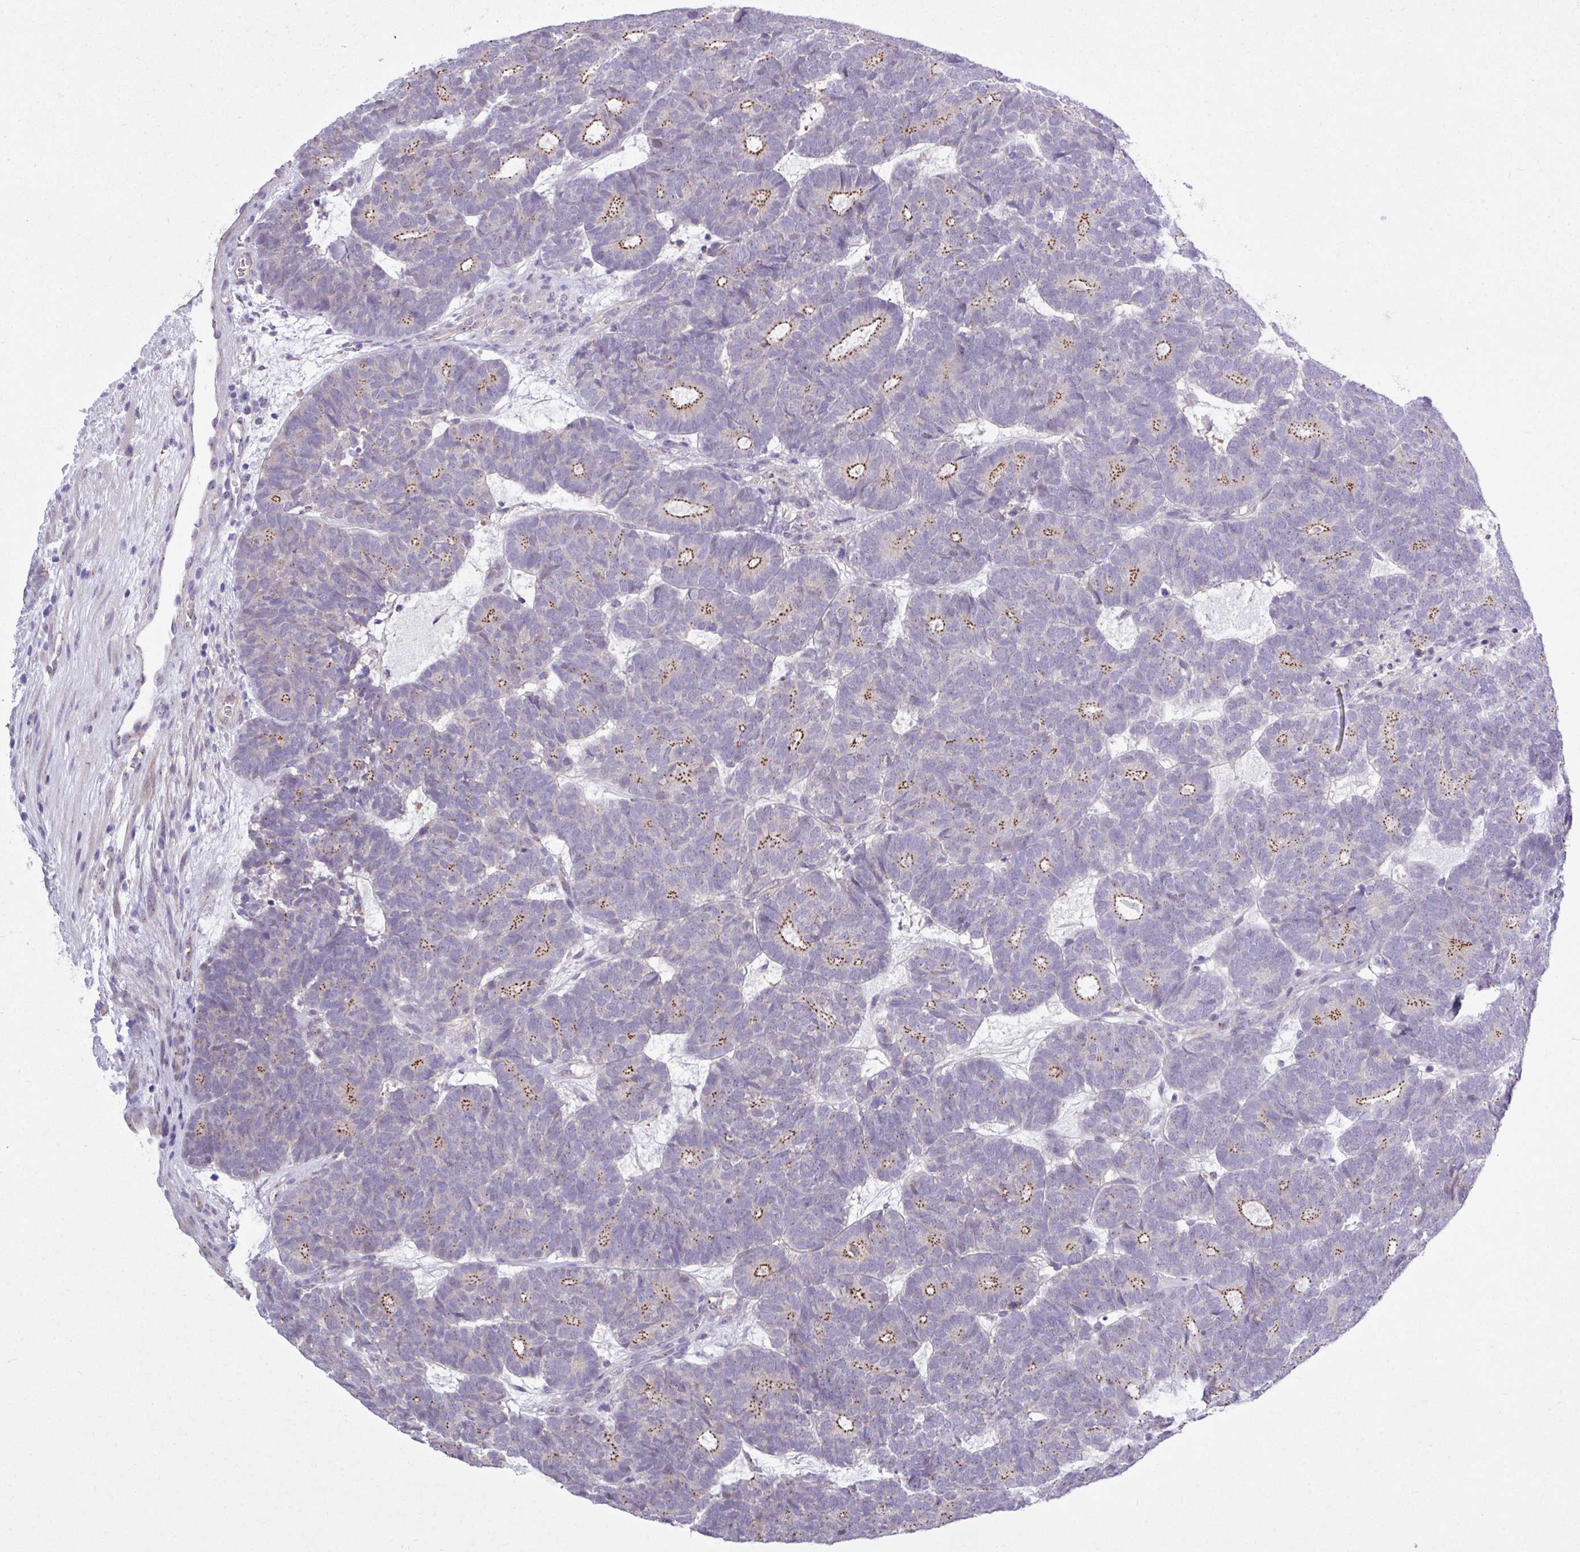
{"staining": {"intensity": "strong", "quantity": "<25%", "location": "cytoplasmic/membranous"}, "tissue": "head and neck cancer", "cell_type": "Tumor cells", "image_type": "cancer", "snomed": [{"axis": "morphology", "description": "Adenocarcinoma, NOS"}, {"axis": "topography", "description": "Head-Neck"}], "caption": "High-power microscopy captured an IHC photomicrograph of adenocarcinoma (head and neck), revealing strong cytoplasmic/membranous expression in approximately <25% of tumor cells.", "gene": "SPINK8", "patient": {"sex": "female", "age": 81}}